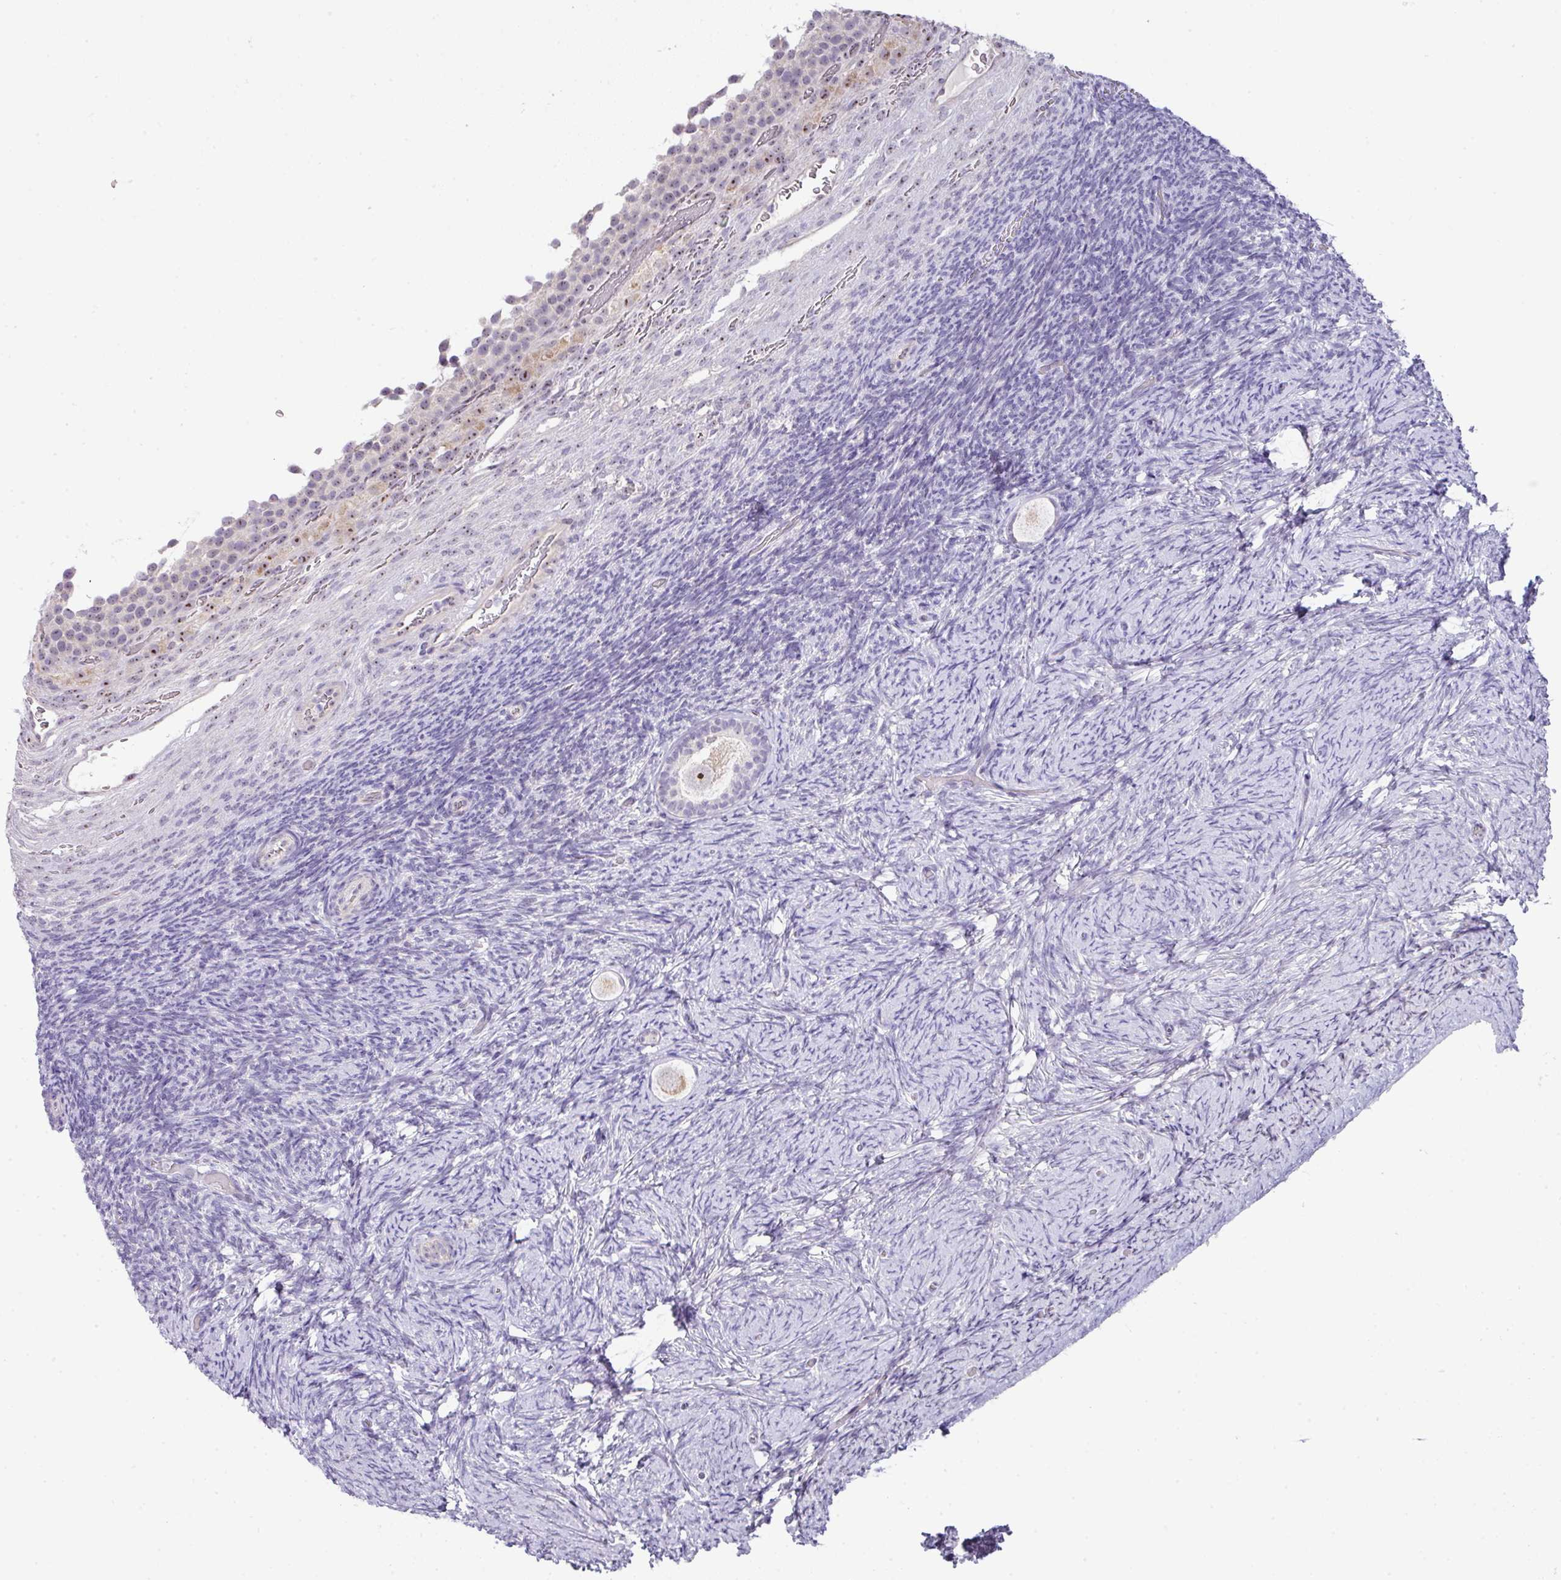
{"staining": {"intensity": "moderate", "quantity": "<25%", "location": "cytoplasmic/membranous,nuclear"}, "tissue": "ovary", "cell_type": "Follicle cells", "image_type": "normal", "snomed": [{"axis": "morphology", "description": "Normal tissue, NOS"}, {"axis": "topography", "description": "Ovary"}], "caption": "A histopathology image of human ovary stained for a protein displays moderate cytoplasmic/membranous,nuclear brown staining in follicle cells.", "gene": "GCG", "patient": {"sex": "female", "age": 34}}